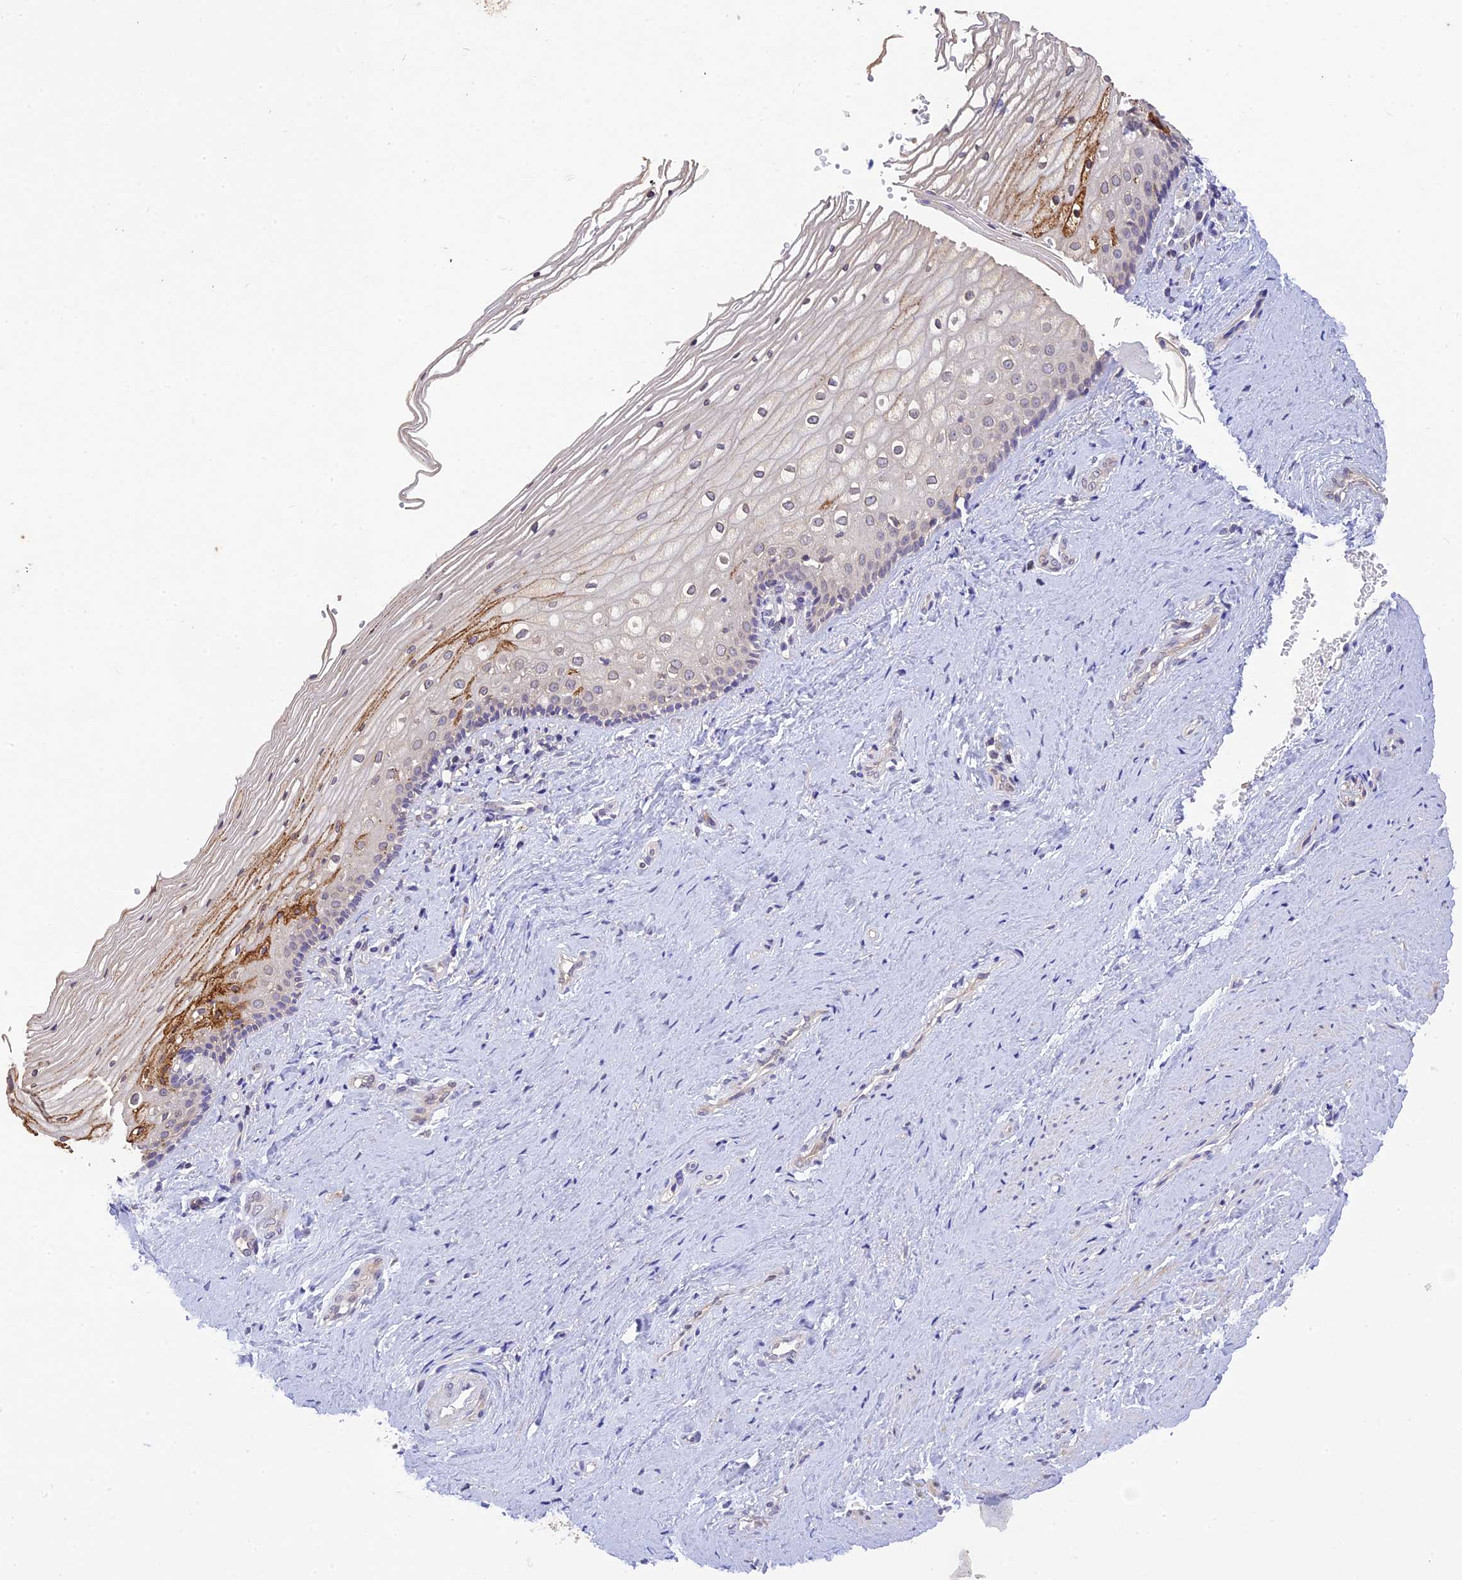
{"staining": {"intensity": "moderate", "quantity": "<25%", "location": "cytoplasmic/membranous"}, "tissue": "vagina", "cell_type": "Squamous epithelial cells", "image_type": "normal", "snomed": [{"axis": "morphology", "description": "Normal tissue, NOS"}, {"axis": "topography", "description": "Vagina"}], "caption": "Immunohistochemical staining of benign human vagina shows <25% levels of moderate cytoplasmic/membranous protein staining in about <25% of squamous epithelial cells. (Brightfield microscopy of DAB IHC at high magnification).", "gene": "BMT2", "patient": {"sex": "female", "age": 46}}